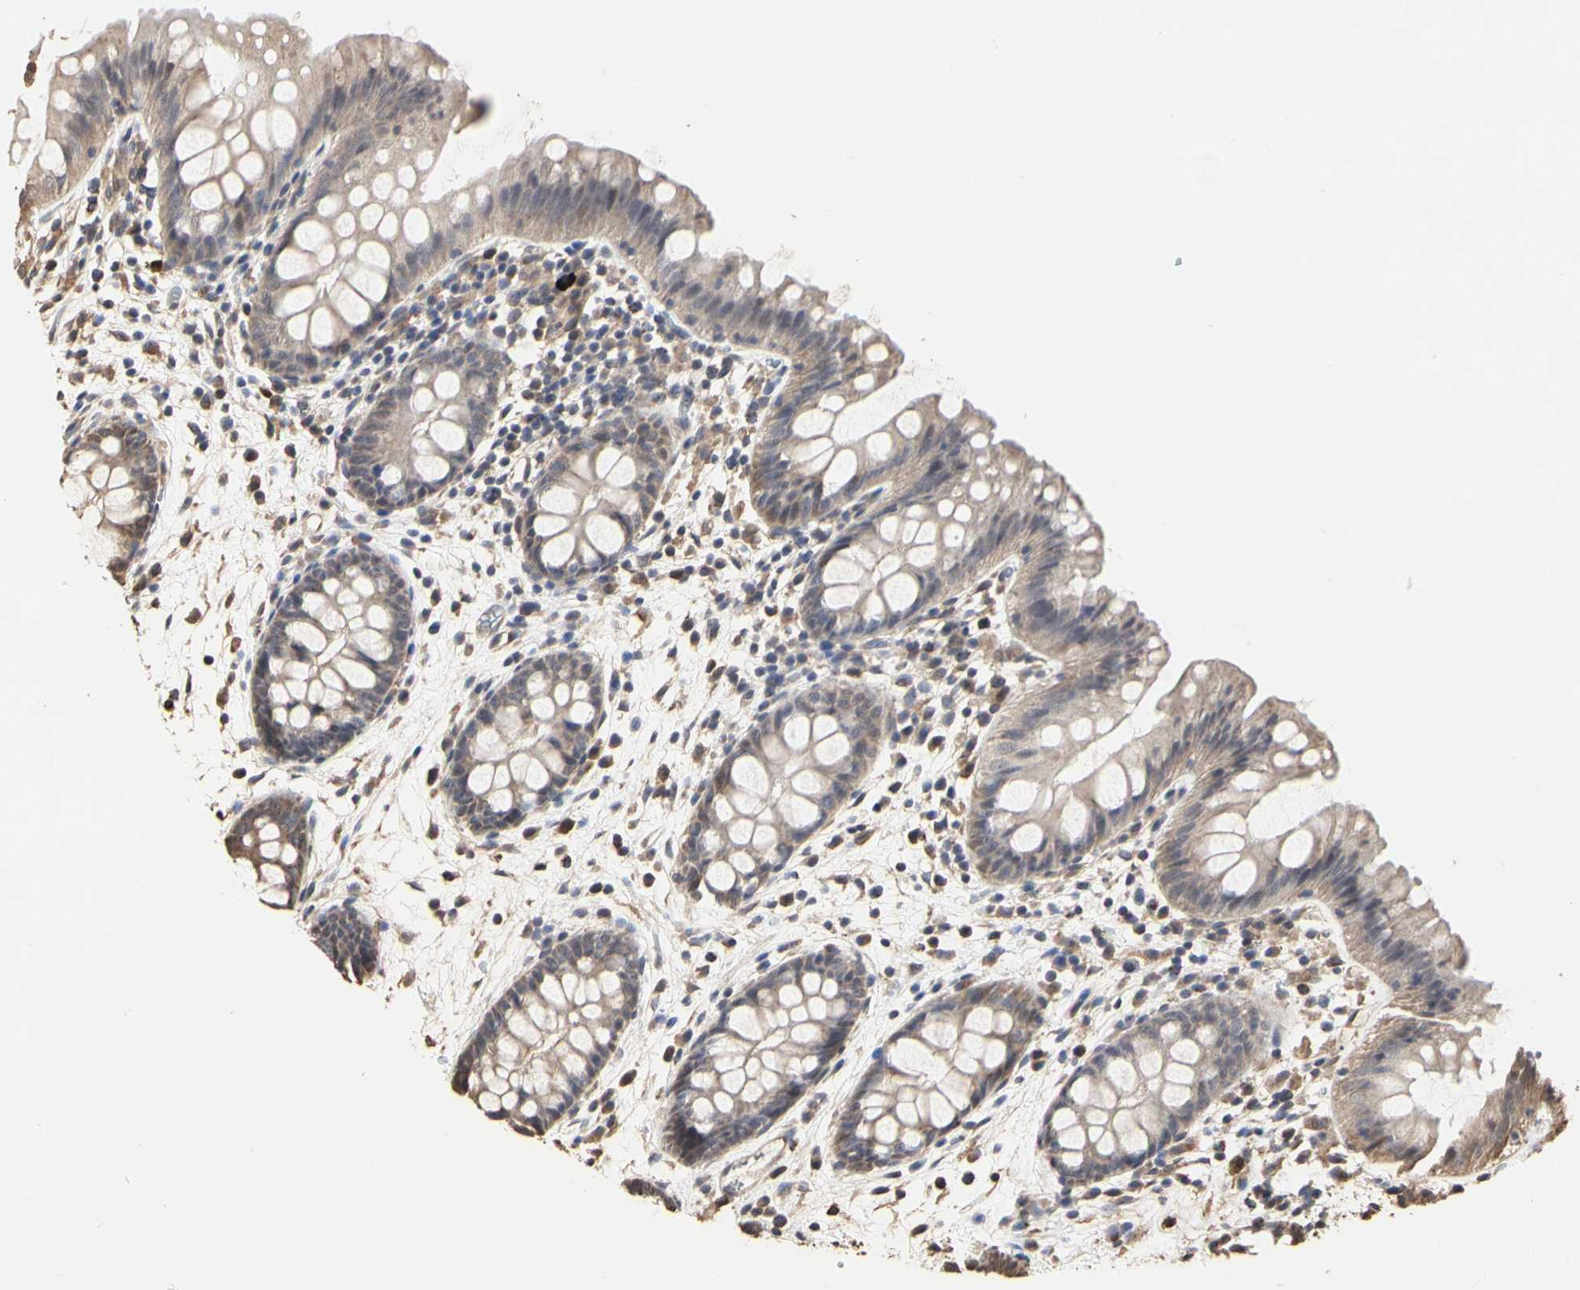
{"staining": {"intensity": "weak", "quantity": "<25%", "location": "cytoplasmic/membranous"}, "tissue": "colon", "cell_type": "Endothelial cells", "image_type": "normal", "snomed": [{"axis": "morphology", "description": "Normal tissue, NOS"}, {"axis": "topography", "description": "Smooth muscle"}, {"axis": "topography", "description": "Colon"}], "caption": "This is a histopathology image of IHC staining of unremarkable colon, which shows no expression in endothelial cells. (DAB (3,3'-diaminobenzidine) immunohistochemistry (IHC), high magnification).", "gene": "TAOK1", "patient": {"sex": "male", "age": 67}}